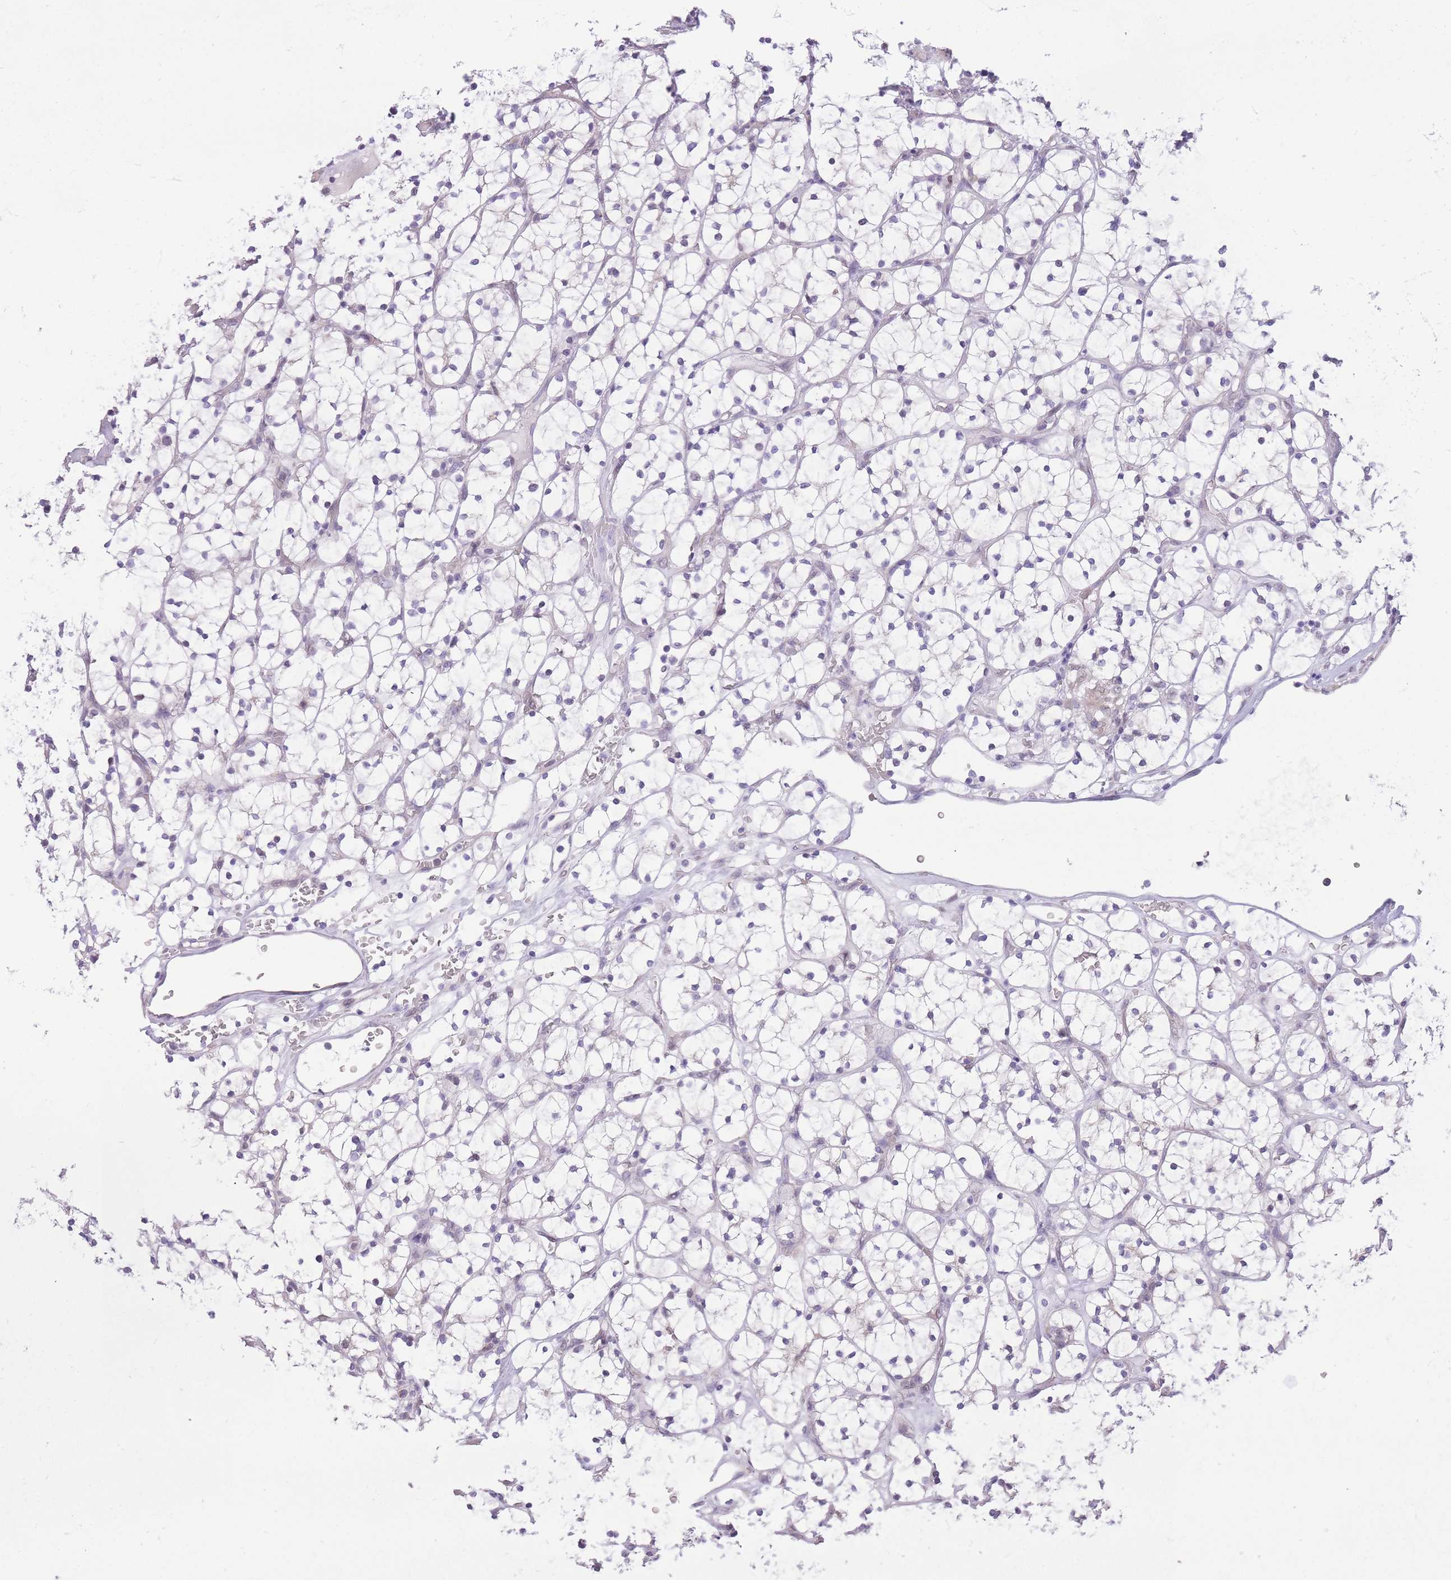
{"staining": {"intensity": "negative", "quantity": "none", "location": "none"}, "tissue": "renal cancer", "cell_type": "Tumor cells", "image_type": "cancer", "snomed": [{"axis": "morphology", "description": "Adenocarcinoma, NOS"}, {"axis": "topography", "description": "Kidney"}], "caption": "Human renal adenocarcinoma stained for a protein using immunohistochemistry (IHC) demonstrates no positivity in tumor cells.", "gene": "WDR70", "patient": {"sex": "female", "age": 64}}